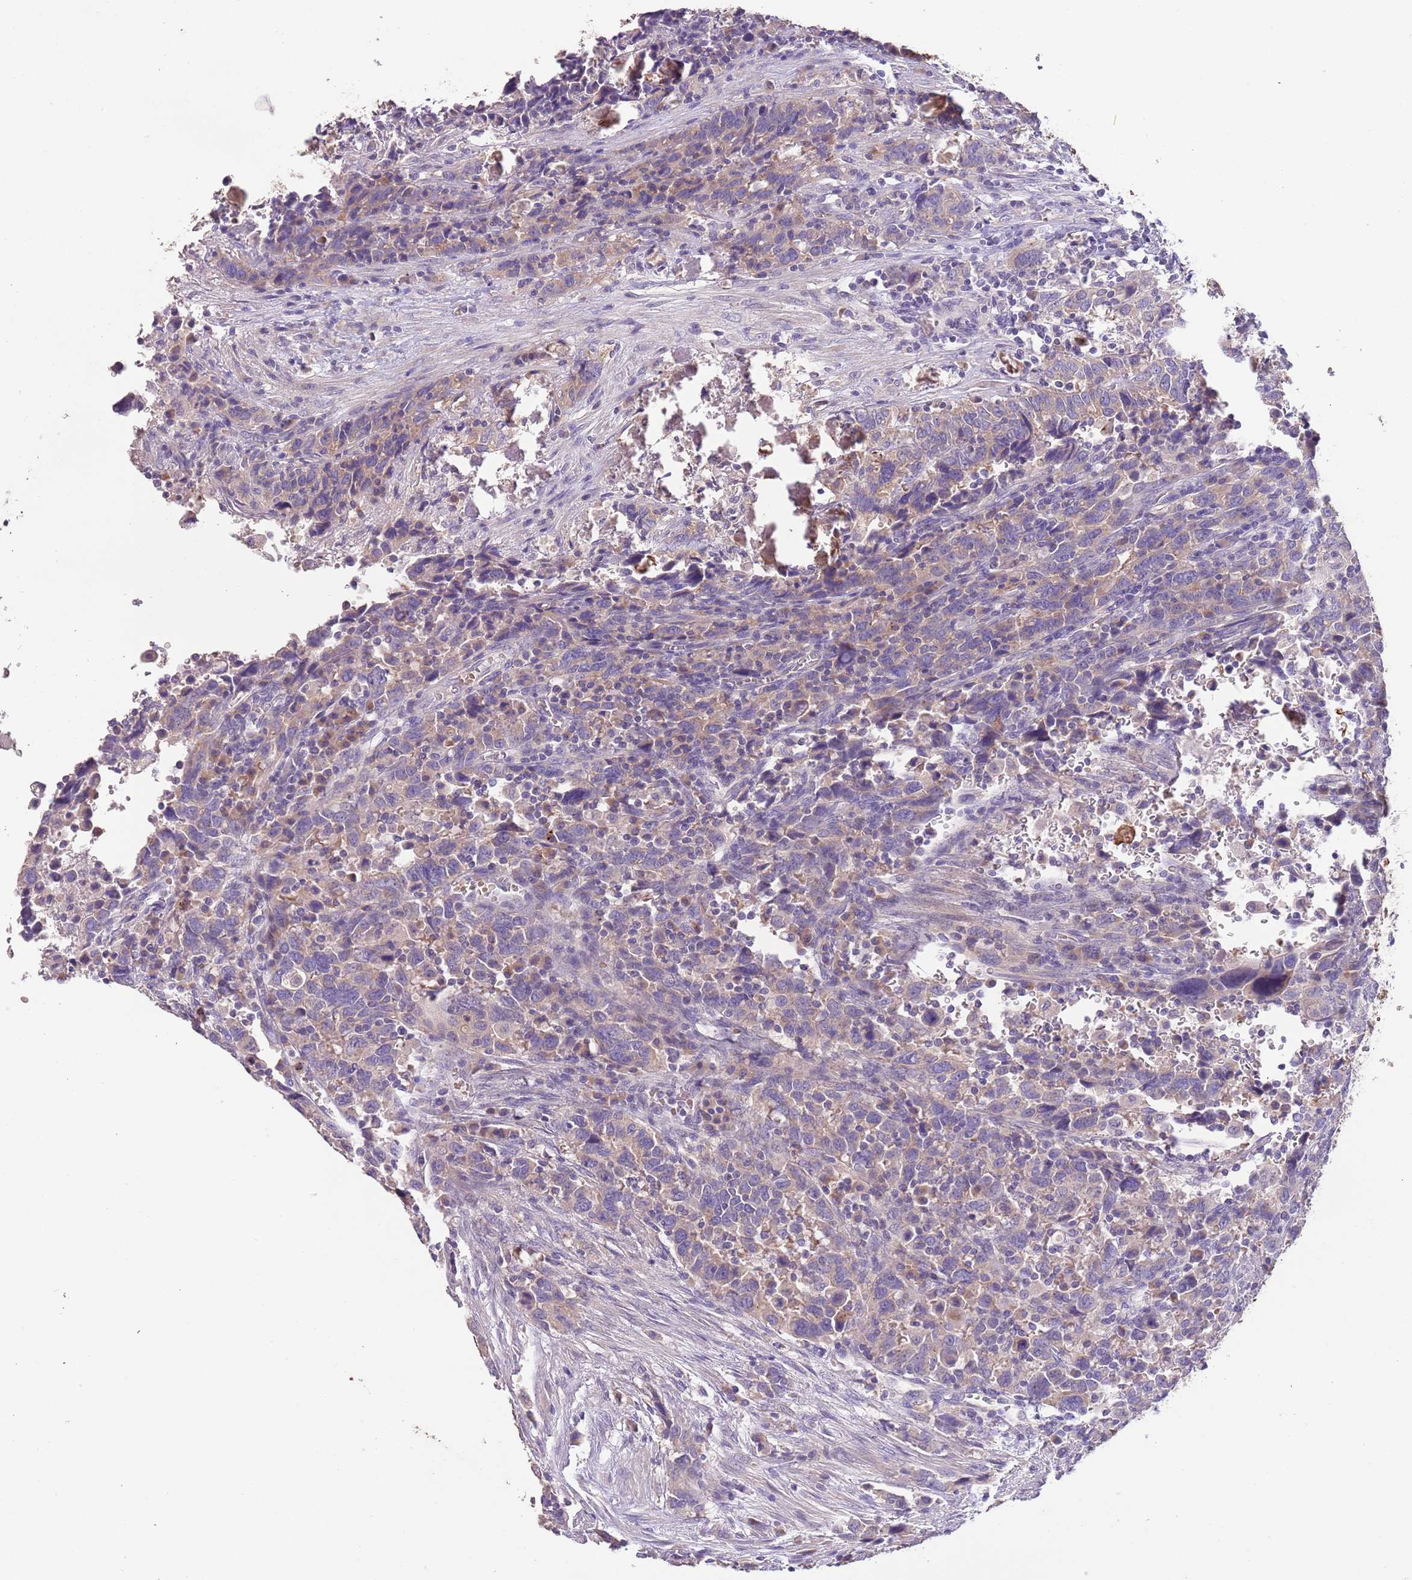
{"staining": {"intensity": "weak", "quantity": "<25%", "location": "cytoplasmic/membranous"}, "tissue": "urothelial cancer", "cell_type": "Tumor cells", "image_type": "cancer", "snomed": [{"axis": "morphology", "description": "Urothelial carcinoma, High grade"}, {"axis": "topography", "description": "Urinary bladder"}], "caption": "Protein analysis of urothelial cancer shows no significant expression in tumor cells. (DAB (3,3'-diaminobenzidine) IHC visualized using brightfield microscopy, high magnification).", "gene": "ZNF658", "patient": {"sex": "male", "age": 61}}